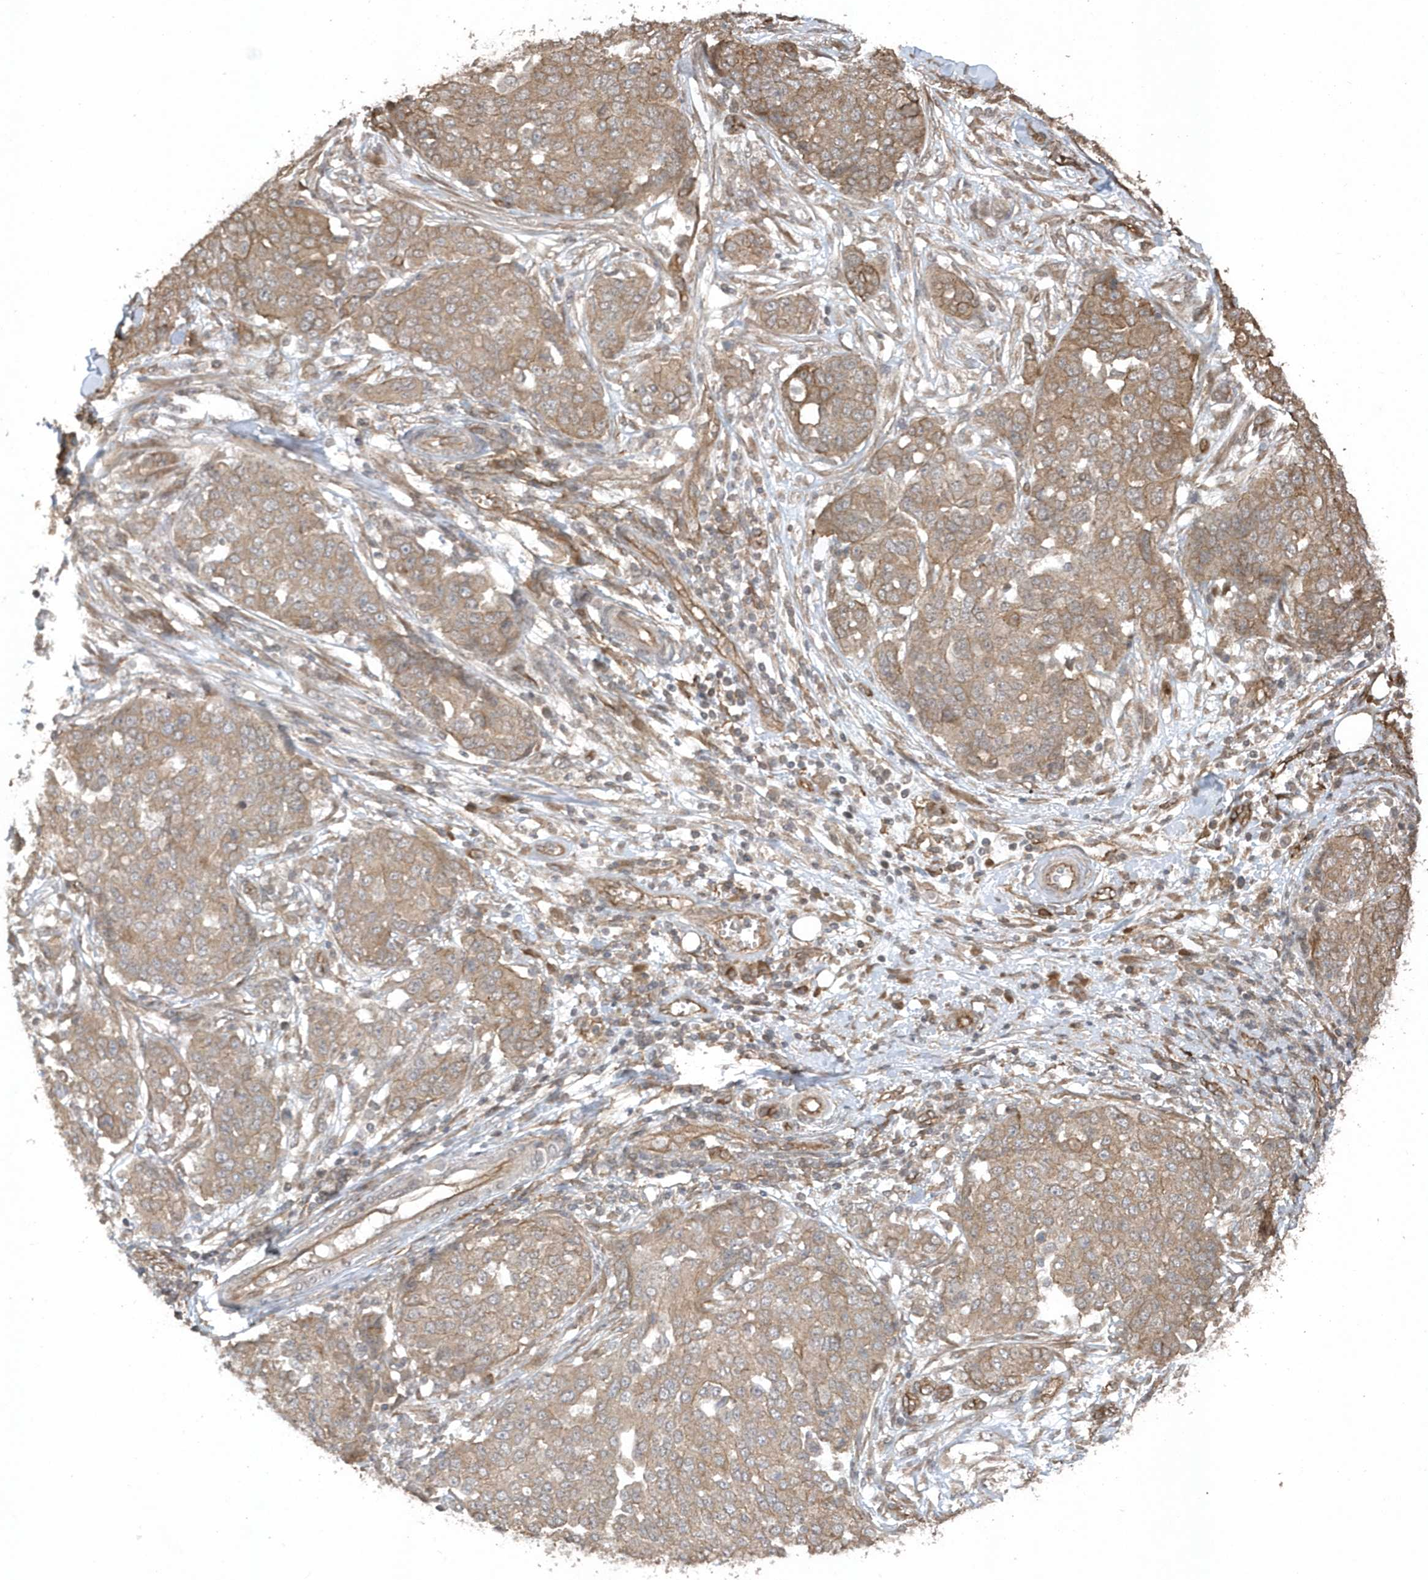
{"staining": {"intensity": "moderate", "quantity": ">75%", "location": "cytoplasmic/membranous"}, "tissue": "ovarian cancer", "cell_type": "Tumor cells", "image_type": "cancer", "snomed": [{"axis": "morphology", "description": "Cystadenocarcinoma, serous, NOS"}, {"axis": "topography", "description": "Soft tissue"}, {"axis": "topography", "description": "Ovary"}], "caption": "Protein expression analysis of human ovarian cancer reveals moderate cytoplasmic/membranous positivity in approximately >75% of tumor cells.", "gene": "HERPUD1", "patient": {"sex": "female", "age": 57}}